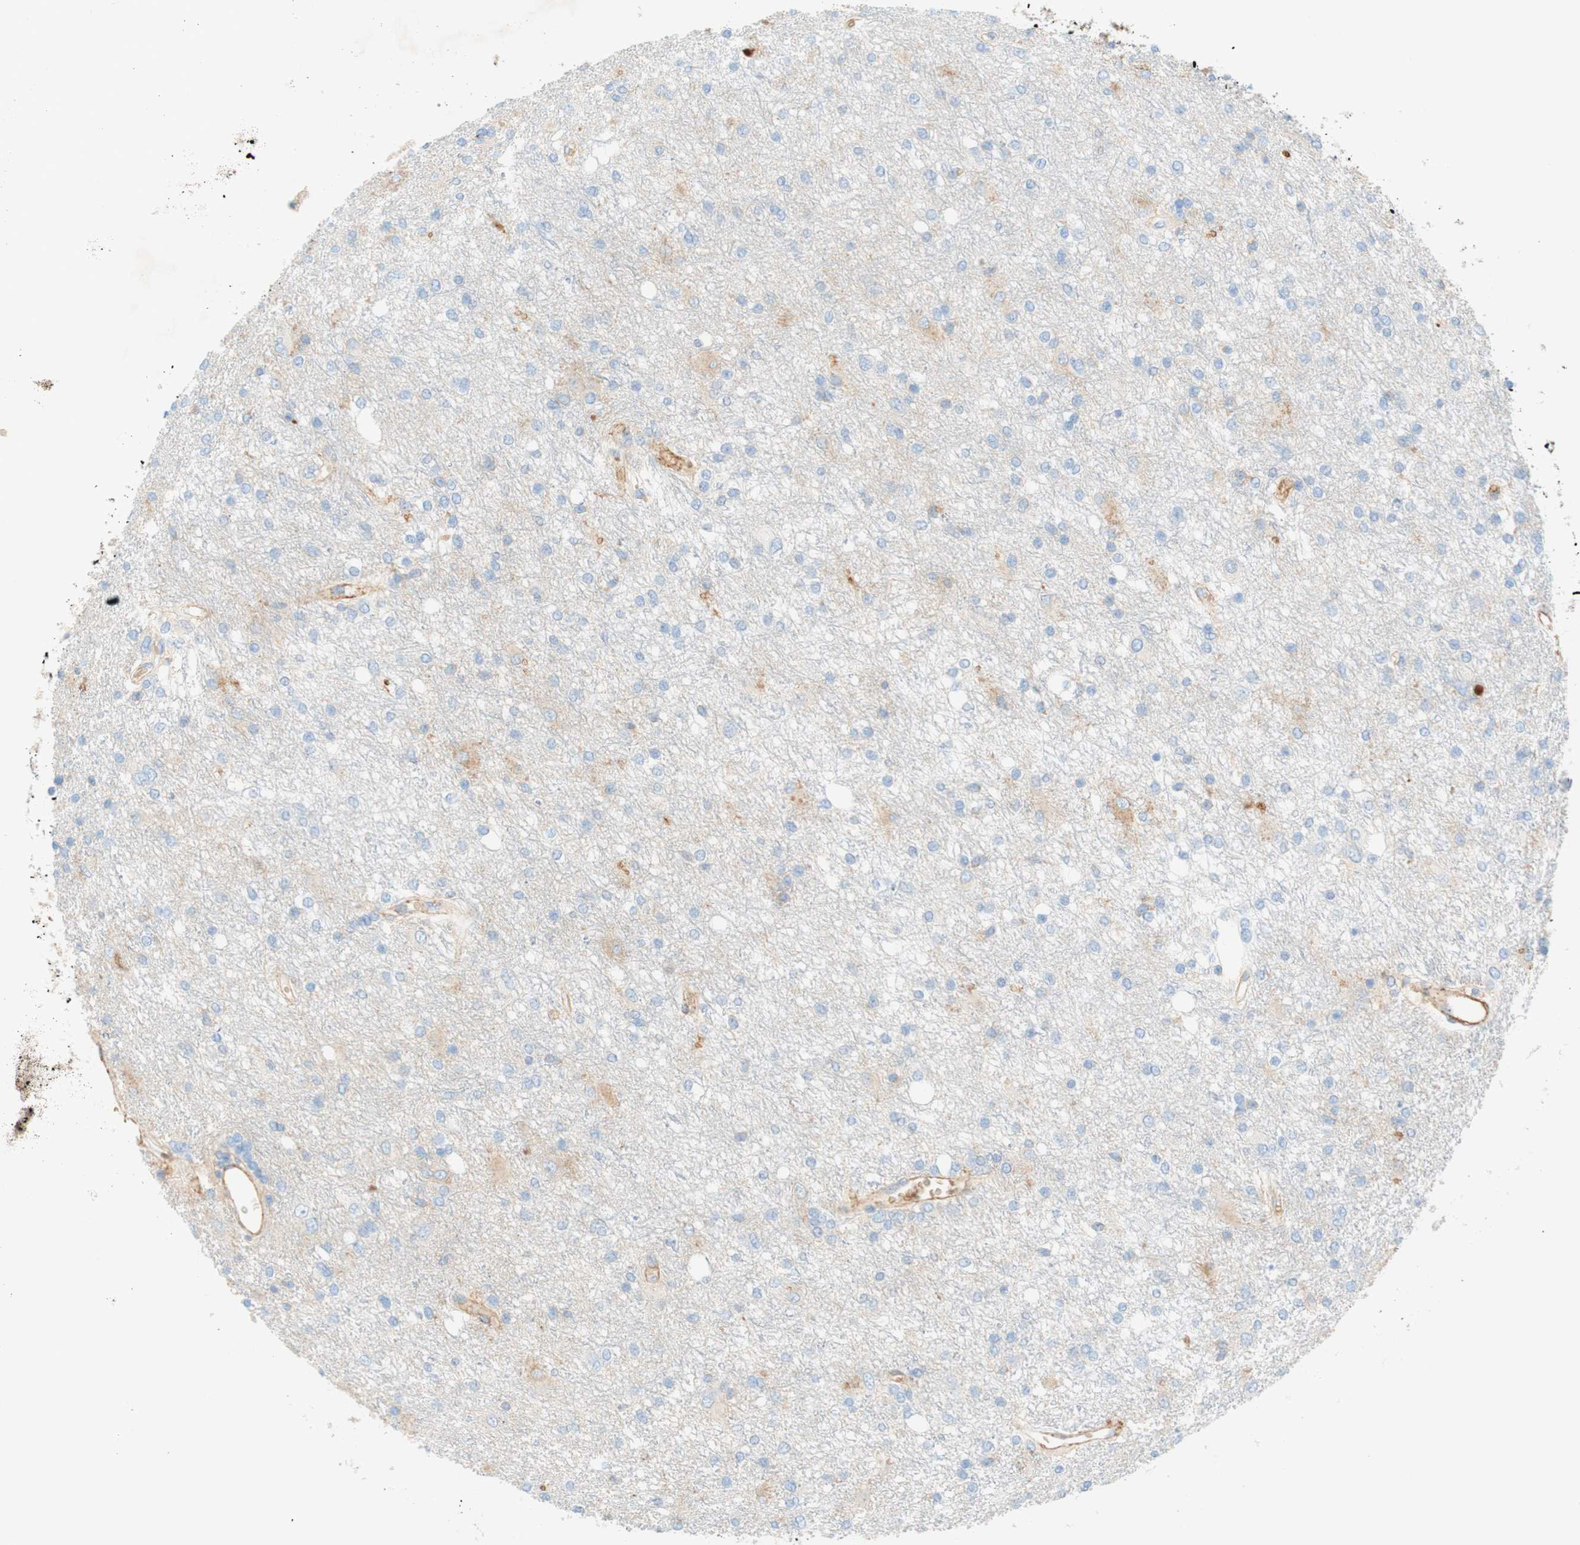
{"staining": {"intensity": "weak", "quantity": "<25%", "location": "cytoplasmic/membranous"}, "tissue": "glioma", "cell_type": "Tumor cells", "image_type": "cancer", "snomed": [{"axis": "morphology", "description": "Glioma, malignant, High grade"}, {"axis": "topography", "description": "Brain"}], "caption": "This is an immunohistochemistry (IHC) photomicrograph of malignant glioma (high-grade). There is no expression in tumor cells.", "gene": "STOM", "patient": {"sex": "female", "age": 59}}